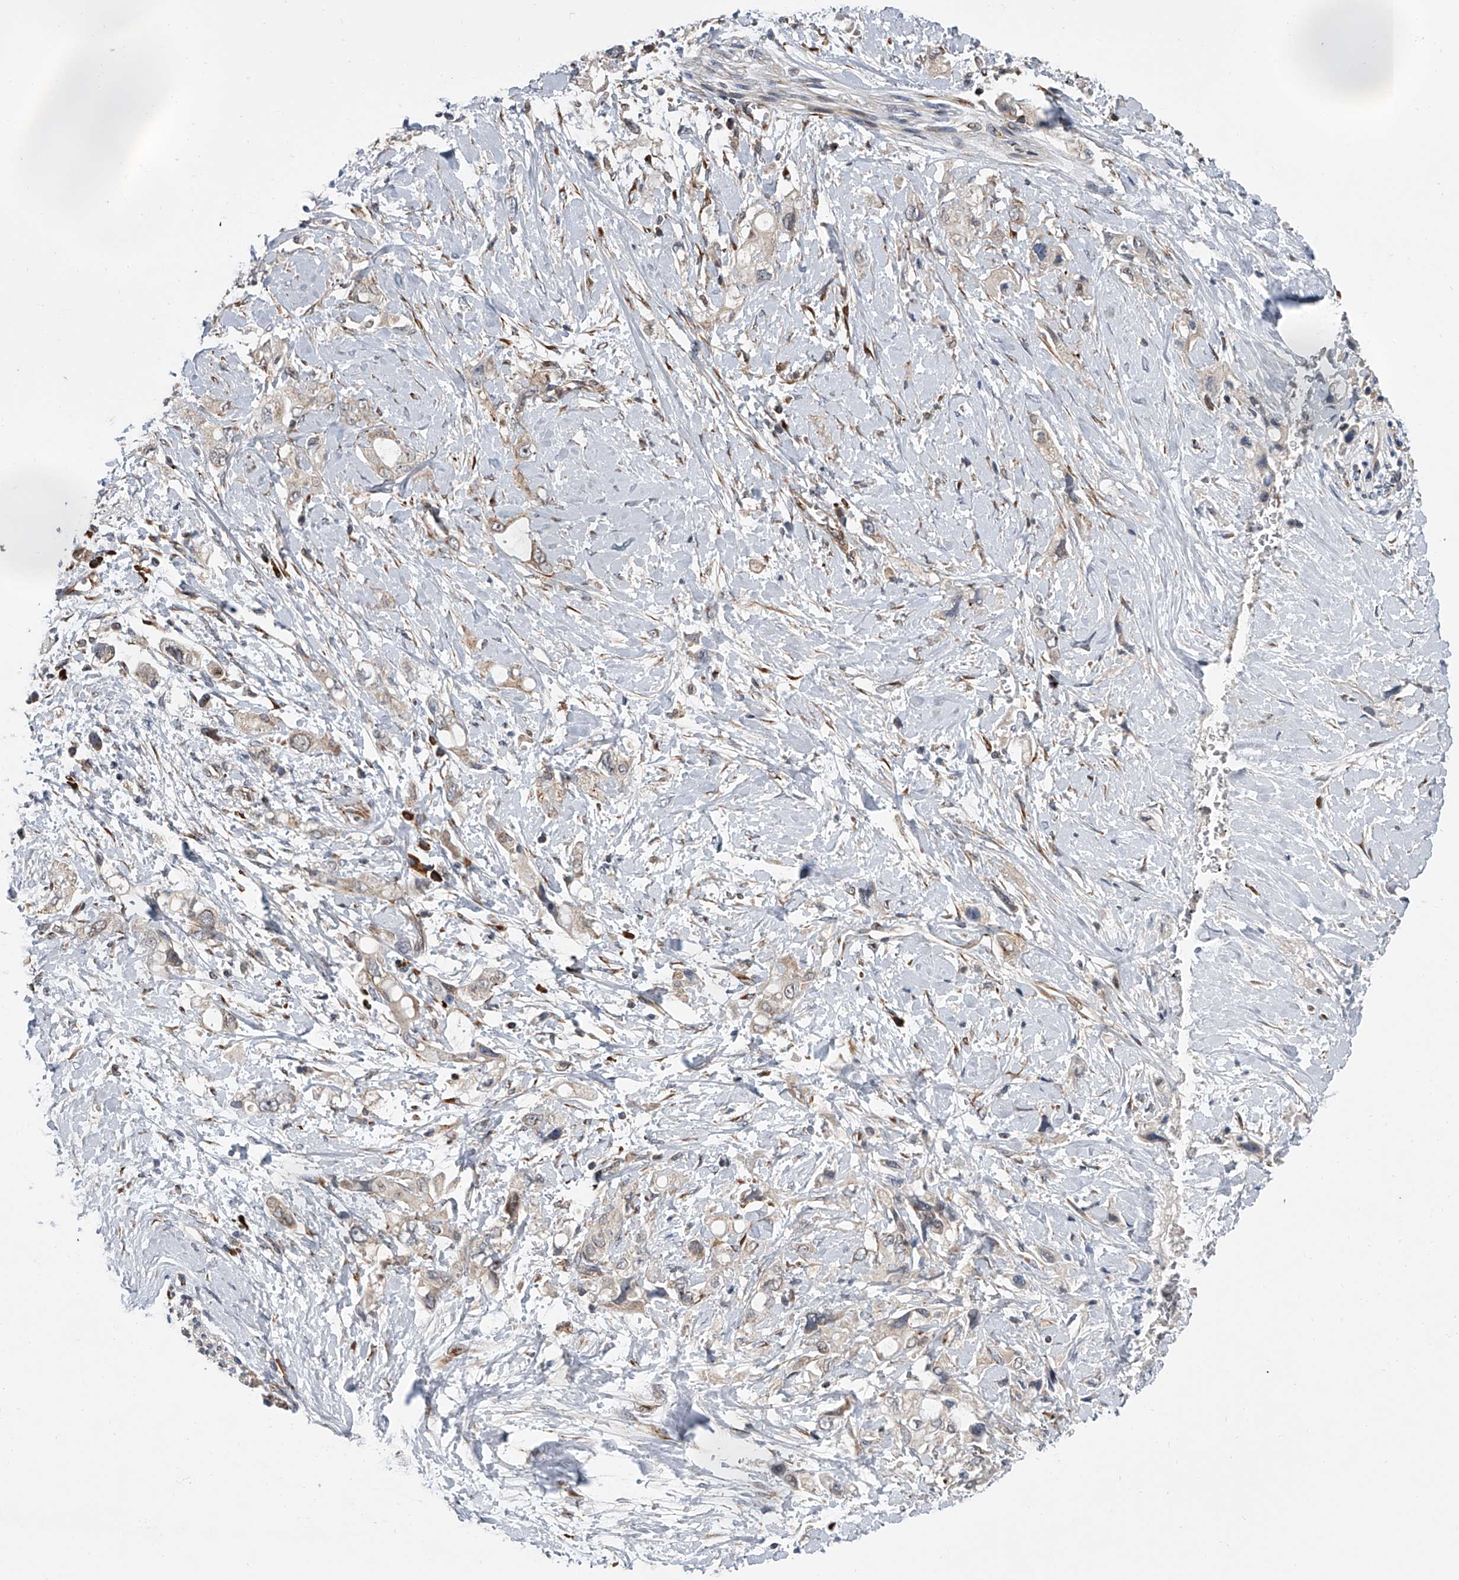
{"staining": {"intensity": "negative", "quantity": "none", "location": "none"}, "tissue": "pancreatic cancer", "cell_type": "Tumor cells", "image_type": "cancer", "snomed": [{"axis": "morphology", "description": "Adenocarcinoma, NOS"}, {"axis": "topography", "description": "Pancreas"}], "caption": "The photomicrograph reveals no staining of tumor cells in pancreatic cancer. Brightfield microscopy of immunohistochemistry (IHC) stained with DAB (3,3'-diaminobenzidine) (brown) and hematoxylin (blue), captured at high magnification.", "gene": "DLGAP2", "patient": {"sex": "female", "age": 56}}